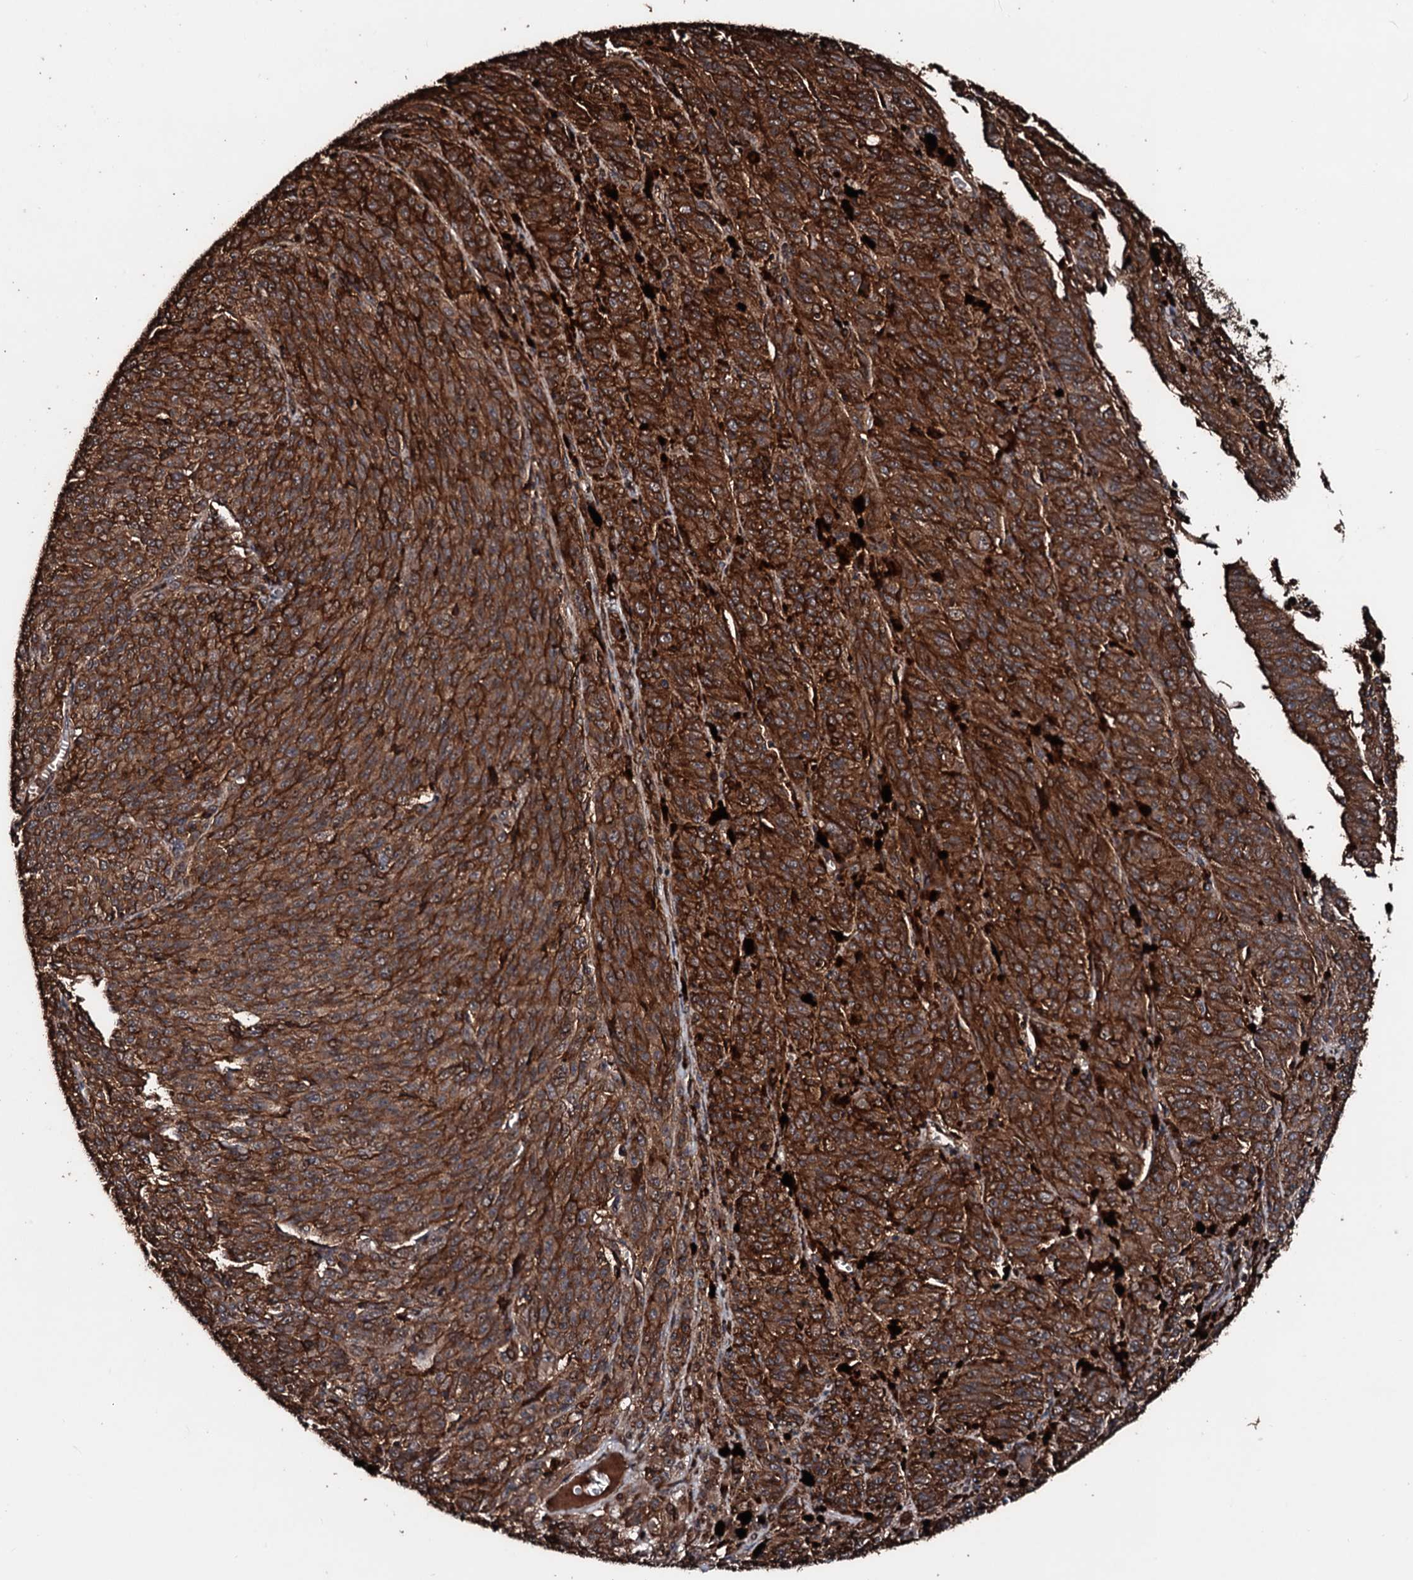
{"staining": {"intensity": "strong", "quantity": ">75%", "location": "cytoplasmic/membranous"}, "tissue": "melanoma", "cell_type": "Tumor cells", "image_type": "cancer", "snomed": [{"axis": "morphology", "description": "Malignant melanoma, NOS"}, {"axis": "topography", "description": "Skin"}], "caption": "Immunohistochemistry histopathology image of melanoma stained for a protein (brown), which demonstrates high levels of strong cytoplasmic/membranous expression in approximately >75% of tumor cells.", "gene": "KIF18A", "patient": {"sex": "female", "age": 52}}